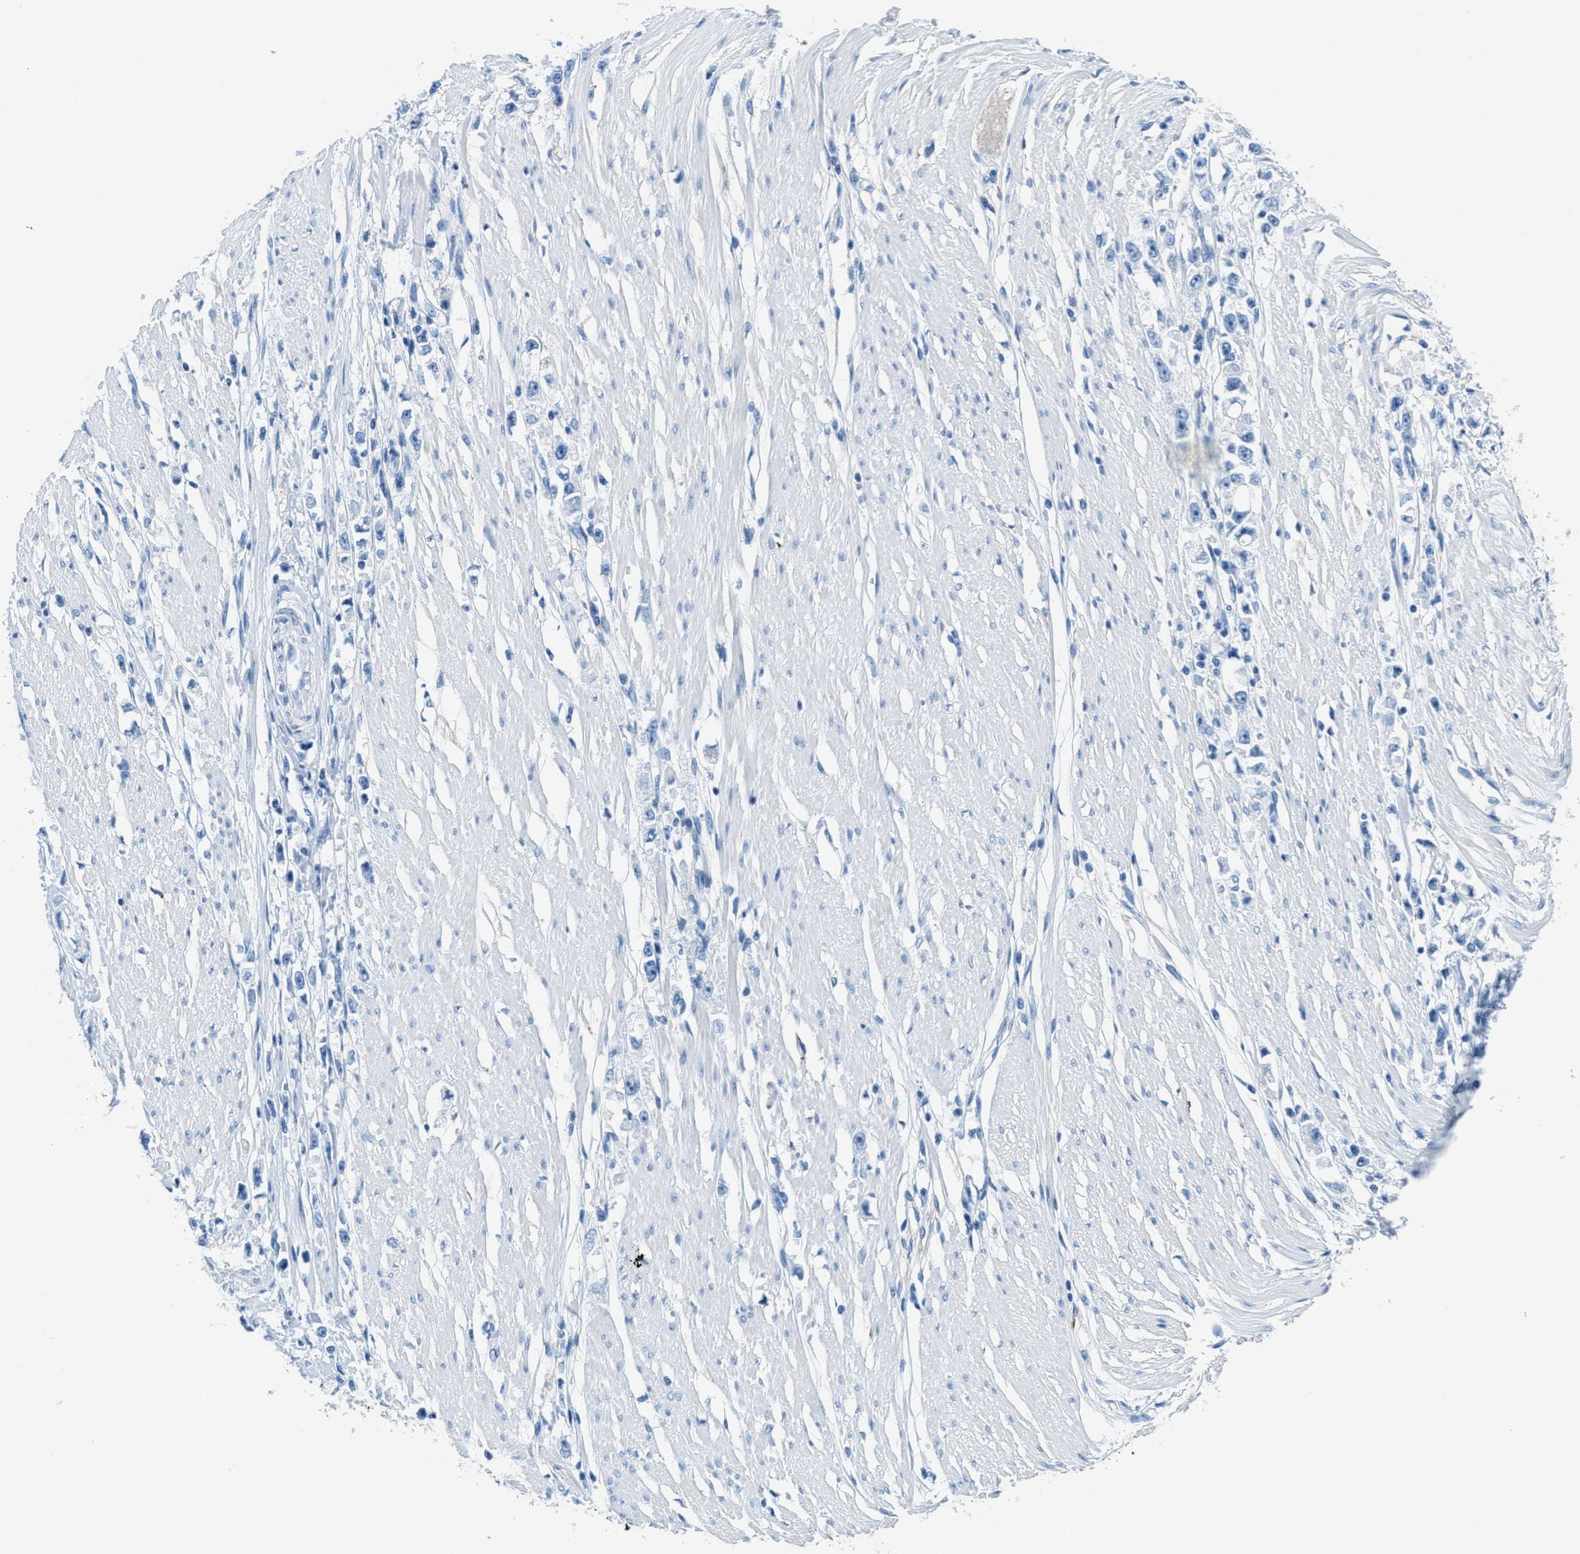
{"staining": {"intensity": "negative", "quantity": "none", "location": "none"}, "tissue": "stomach cancer", "cell_type": "Tumor cells", "image_type": "cancer", "snomed": [{"axis": "morphology", "description": "Adenocarcinoma, NOS"}, {"axis": "topography", "description": "Stomach"}], "caption": "Tumor cells are negative for protein expression in human stomach cancer (adenocarcinoma).", "gene": "MGARP", "patient": {"sex": "female", "age": 59}}